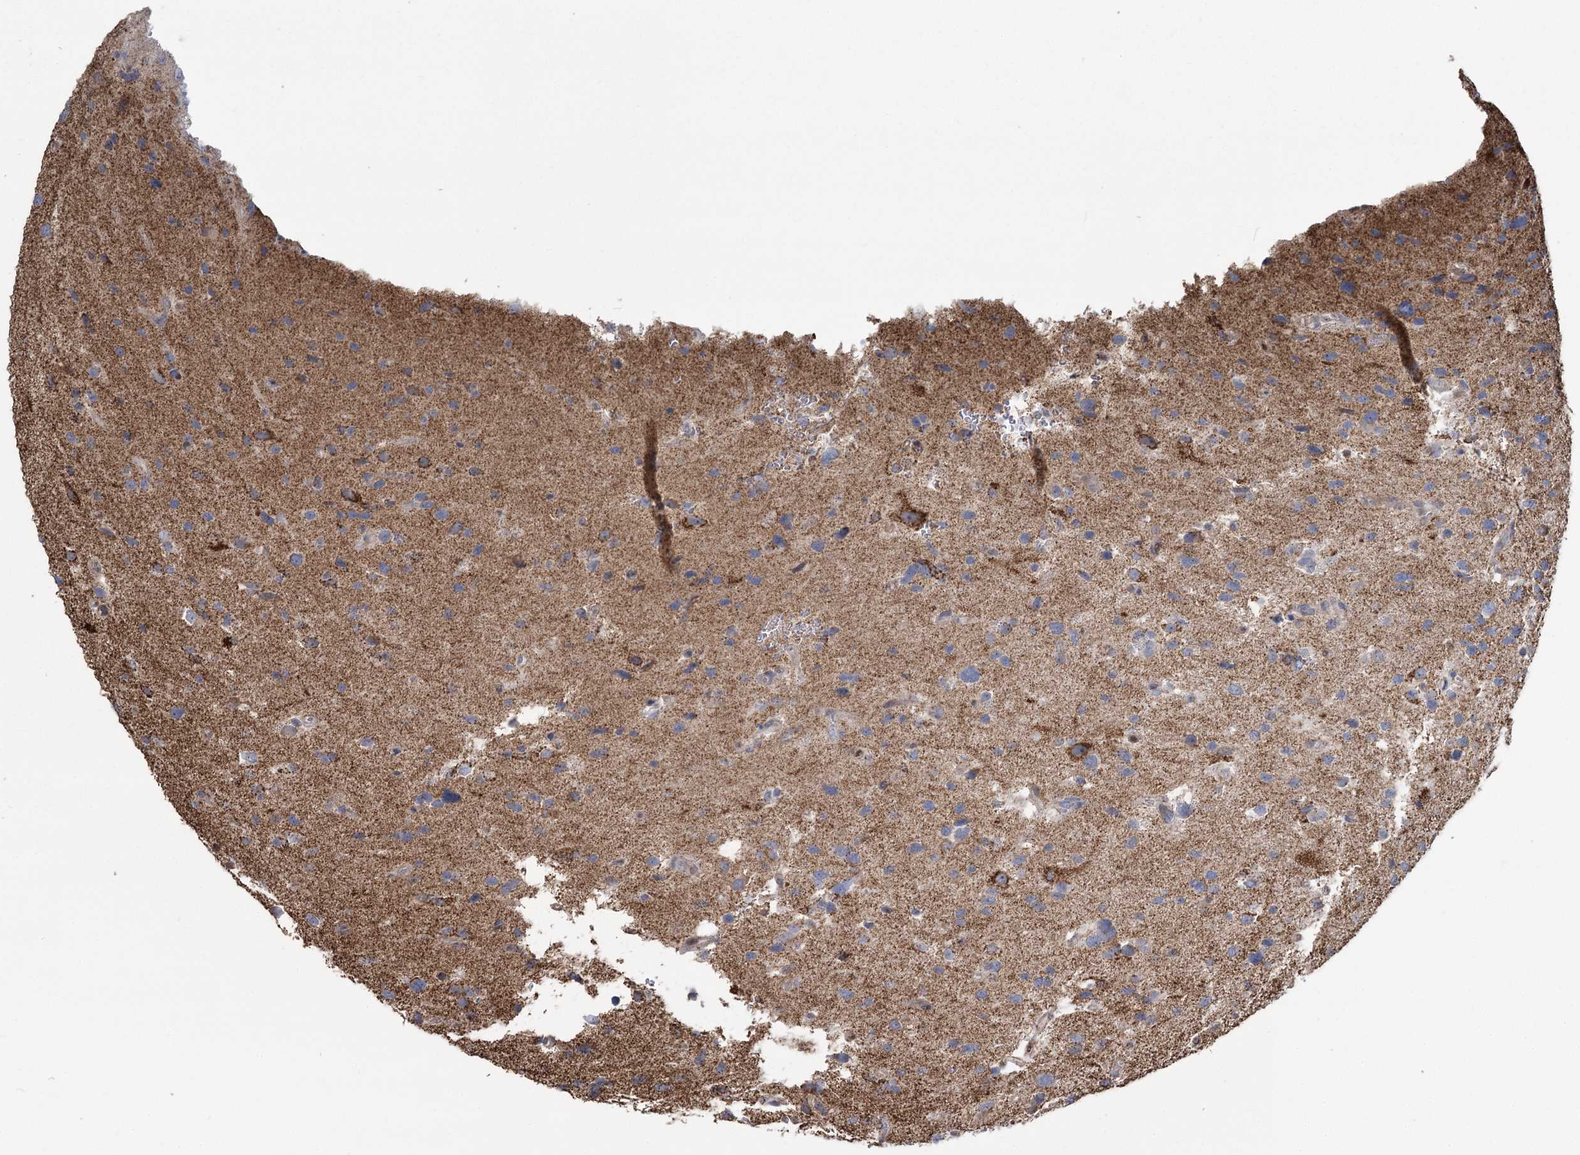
{"staining": {"intensity": "strong", "quantity": "<25%", "location": "cytoplasmic/membranous"}, "tissue": "glioma", "cell_type": "Tumor cells", "image_type": "cancer", "snomed": [{"axis": "morphology", "description": "Glioma, malignant, High grade"}, {"axis": "topography", "description": "Brain"}], "caption": "Strong cytoplasmic/membranous expression for a protein is present in approximately <25% of tumor cells of glioma using immunohistochemistry (IHC).", "gene": "RANBP3L", "patient": {"sex": "male", "age": 33}}